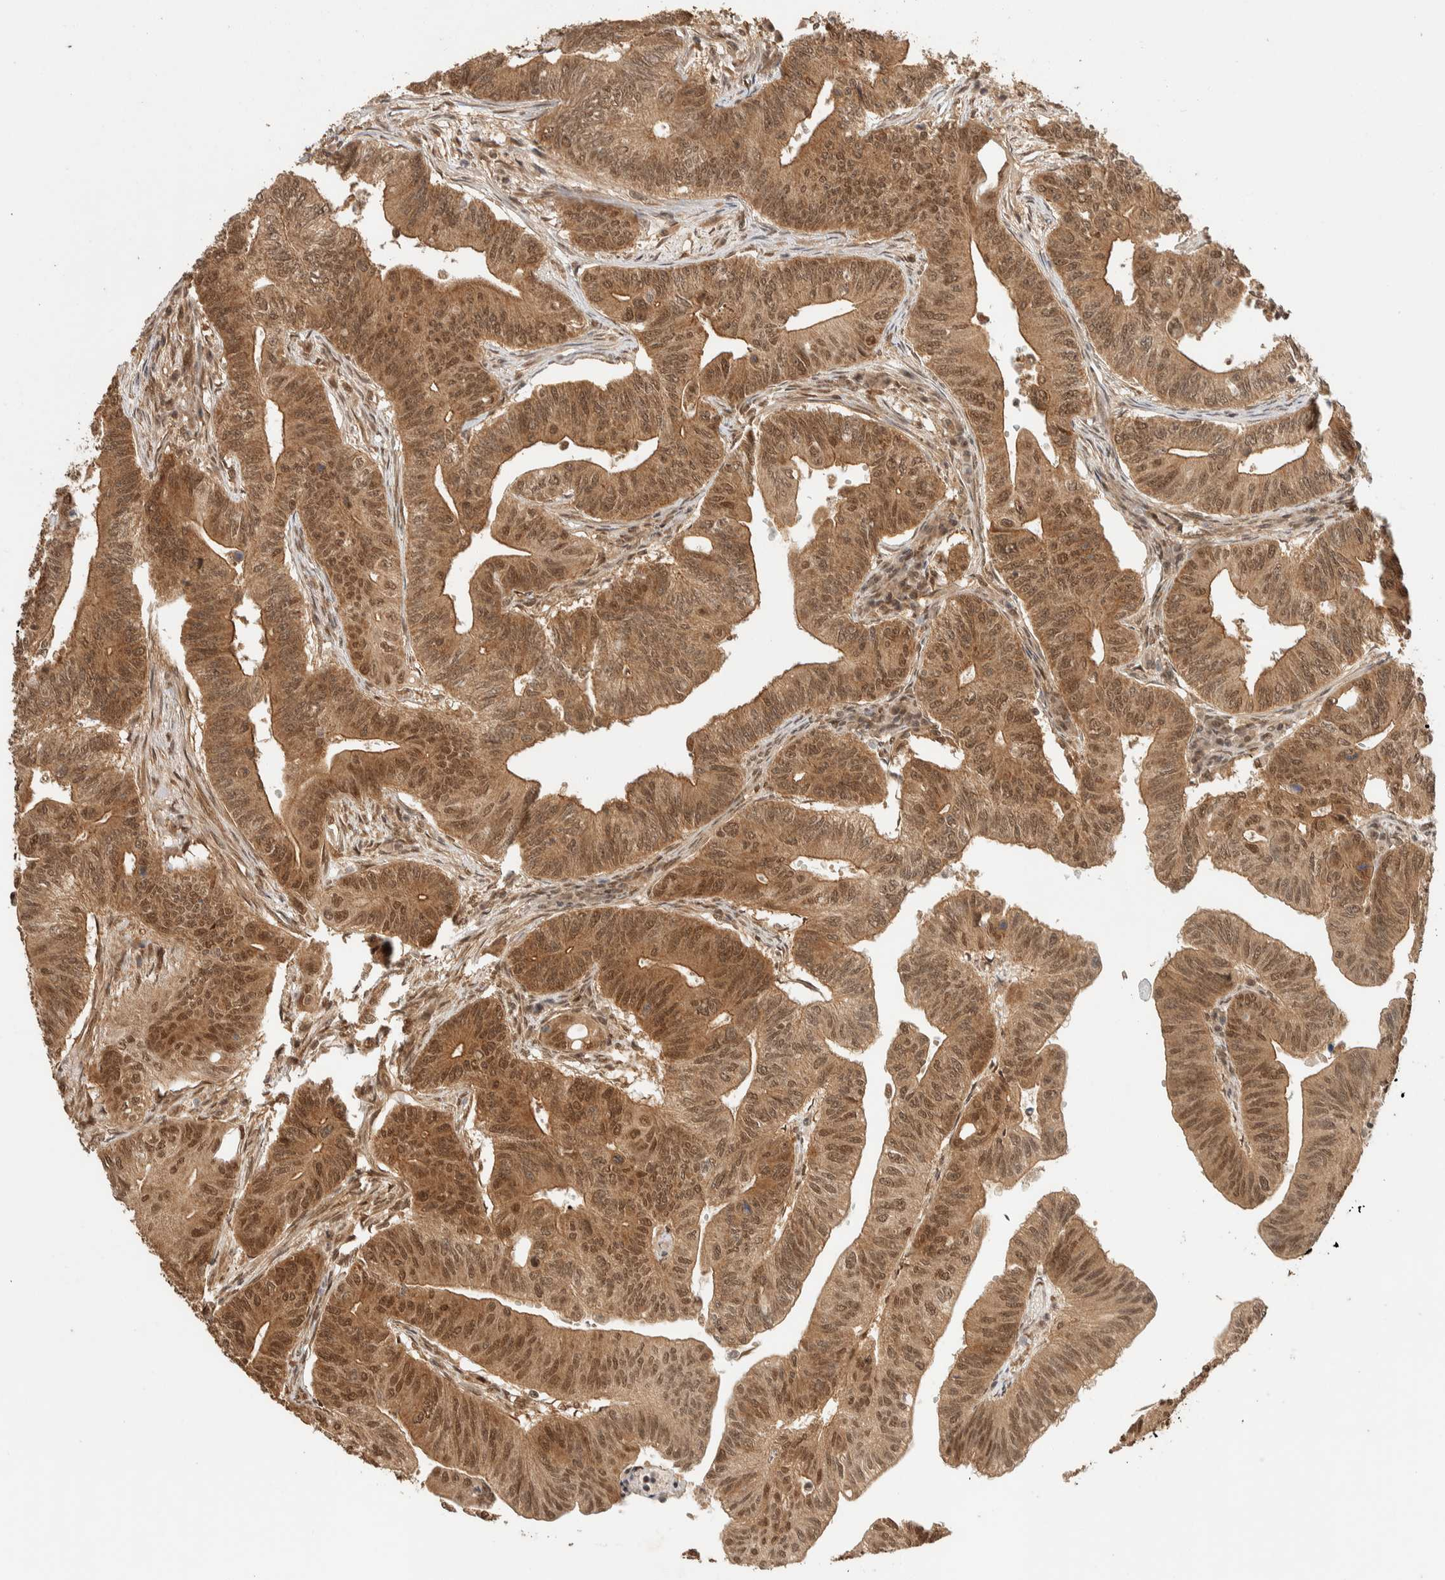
{"staining": {"intensity": "moderate", "quantity": ">75%", "location": "cytoplasmic/membranous,nuclear"}, "tissue": "colorectal cancer", "cell_type": "Tumor cells", "image_type": "cancer", "snomed": [{"axis": "morphology", "description": "Adenoma, NOS"}, {"axis": "morphology", "description": "Adenocarcinoma, NOS"}, {"axis": "topography", "description": "Colon"}], "caption": "Colorectal adenocarcinoma stained for a protein (brown) demonstrates moderate cytoplasmic/membranous and nuclear positive expression in about >75% of tumor cells.", "gene": "ZBTB2", "patient": {"sex": "male", "age": 79}}